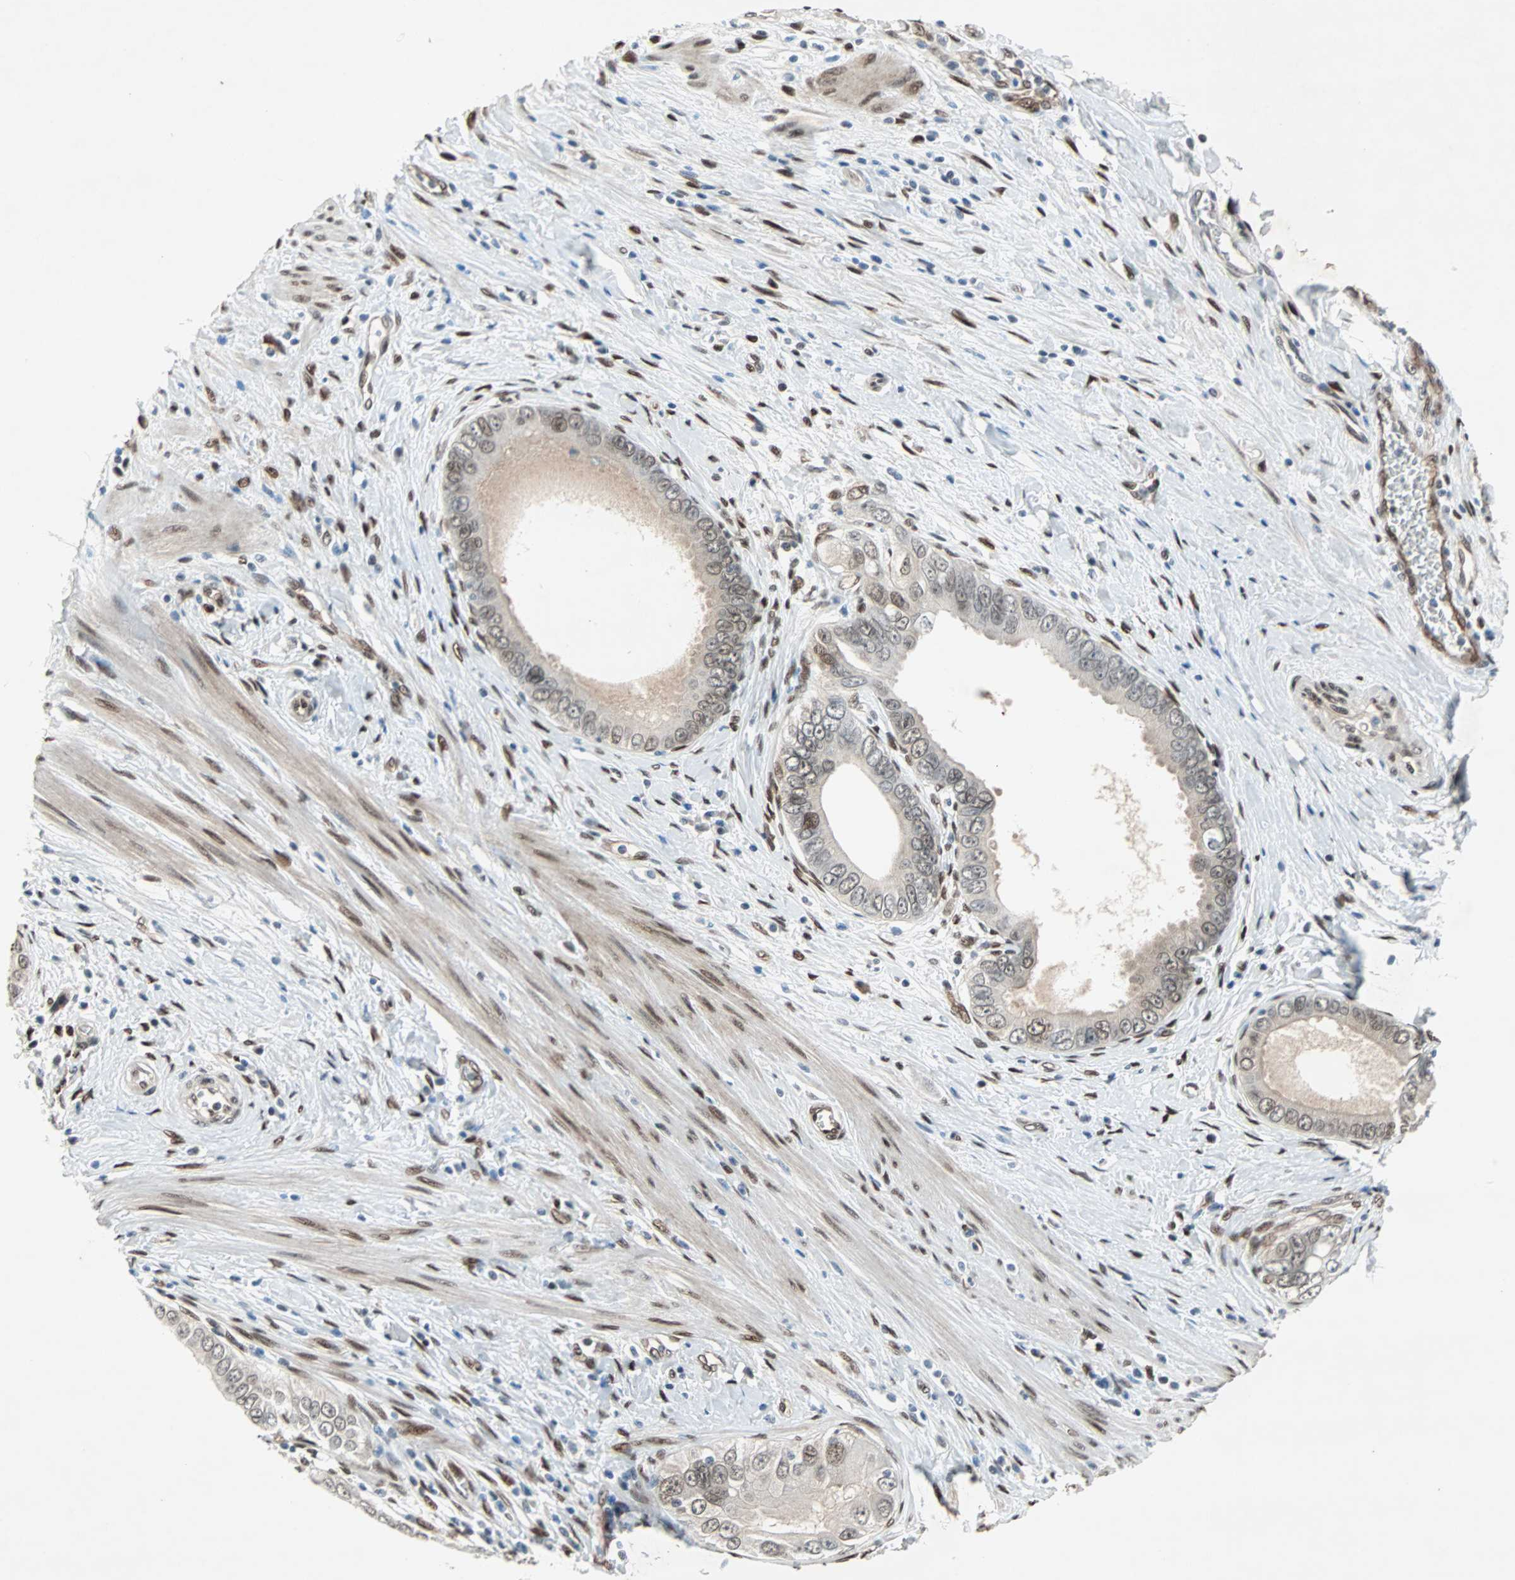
{"staining": {"intensity": "weak", "quantity": ">75%", "location": "nuclear"}, "tissue": "pancreatic cancer", "cell_type": "Tumor cells", "image_type": "cancer", "snomed": [{"axis": "morphology", "description": "Normal tissue, NOS"}, {"axis": "topography", "description": "Lymph node"}], "caption": "Immunohistochemical staining of pancreatic cancer demonstrates low levels of weak nuclear expression in approximately >75% of tumor cells. (IHC, brightfield microscopy, high magnification).", "gene": "WWTR1", "patient": {"sex": "male", "age": 50}}